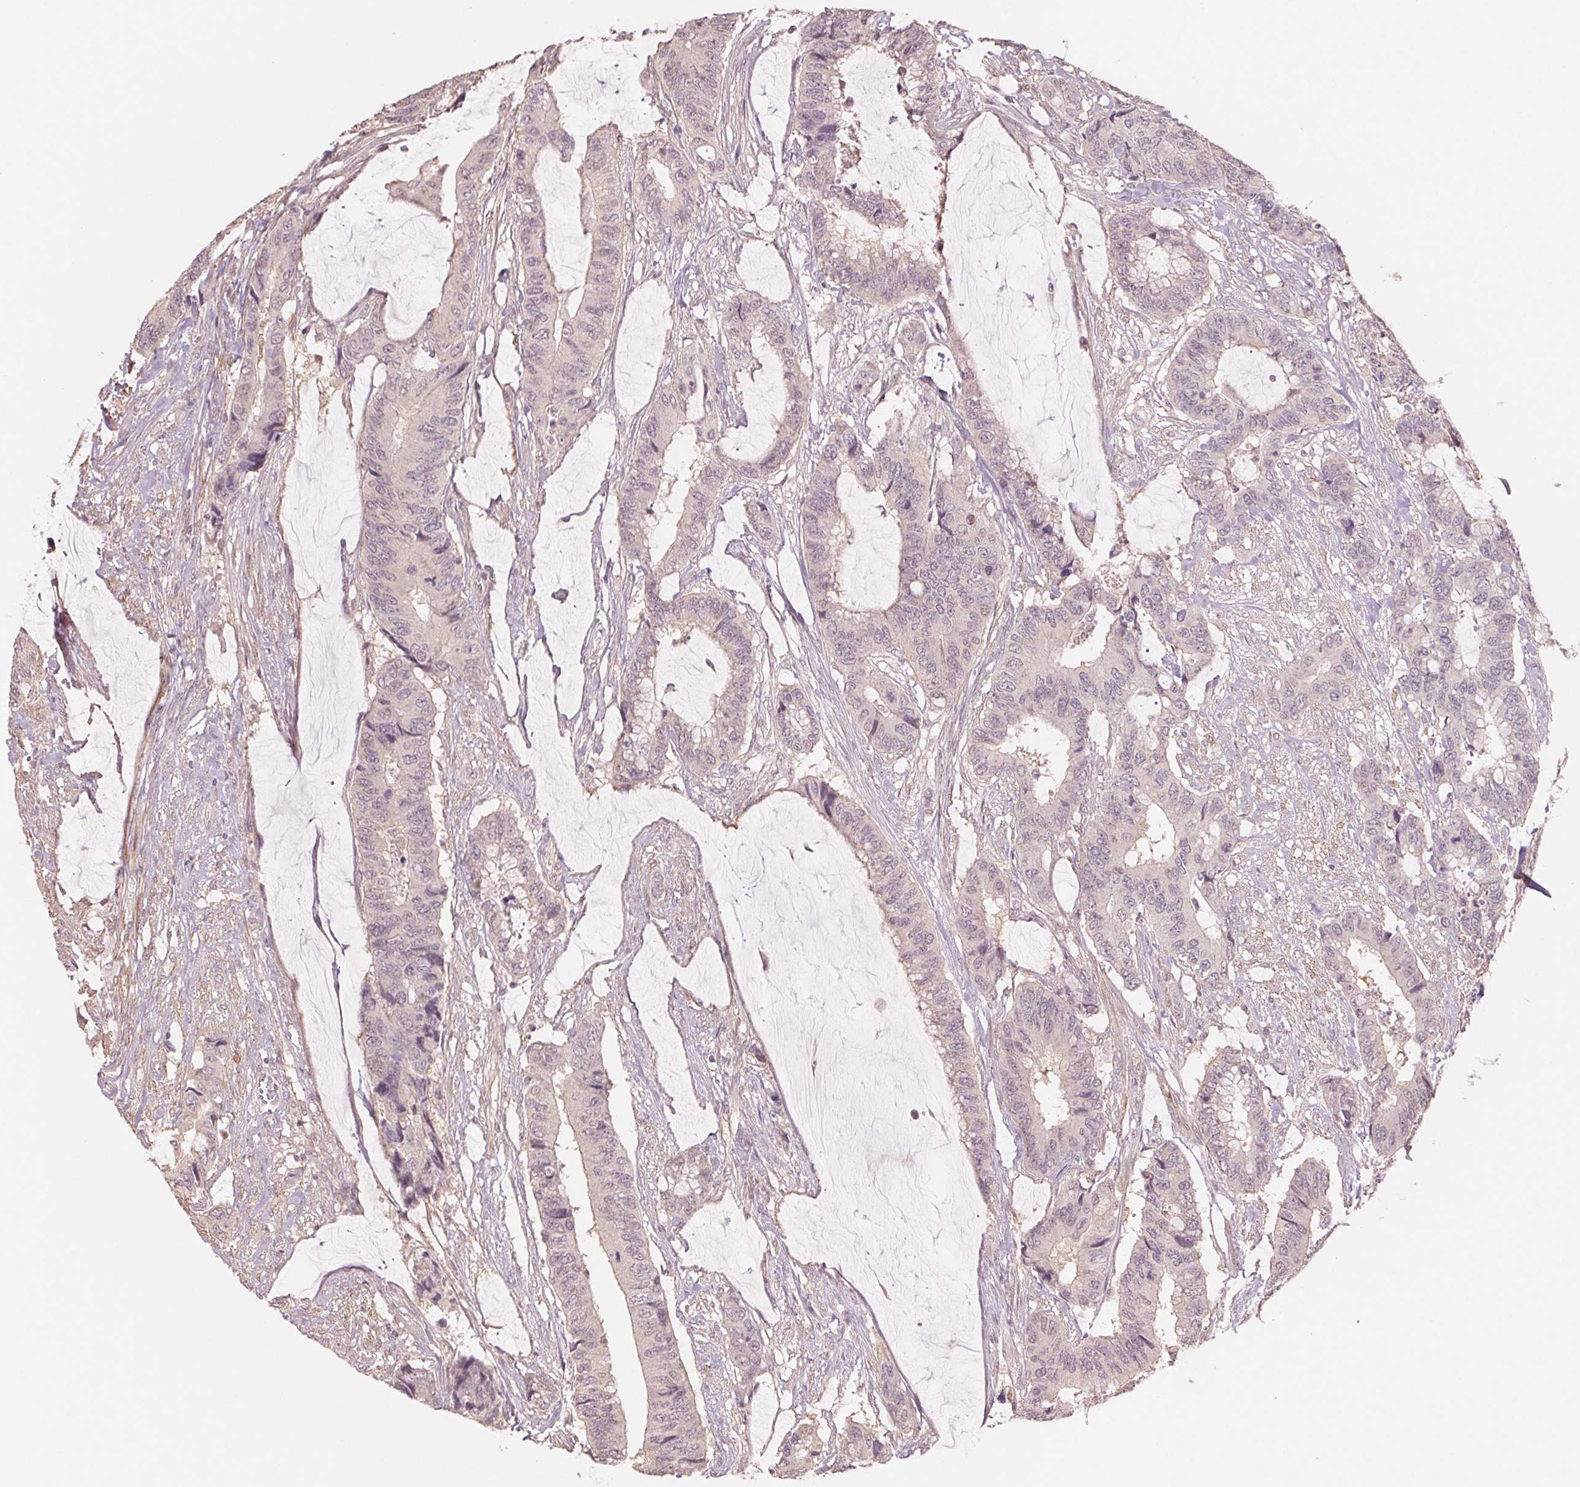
{"staining": {"intensity": "negative", "quantity": "none", "location": "none"}, "tissue": "colorectal cancer", "cell_type": "Tumor cells", "image_type": "cancer", "snomed": [{"axis": "morphology", "description": "Adenocarcinoma, NOS"}, {"axis": "topography", "description": "Rectum"}], "caption": "Image shows no significant protein staining in tumor cells of colorectal cancer (adenocarcinoma). (Brightfield microscopy of DAB immunohistochemistry (IHC) at high magnification).", "gene": "PPIA", "patient": {"sex": "female", "age": 59}}